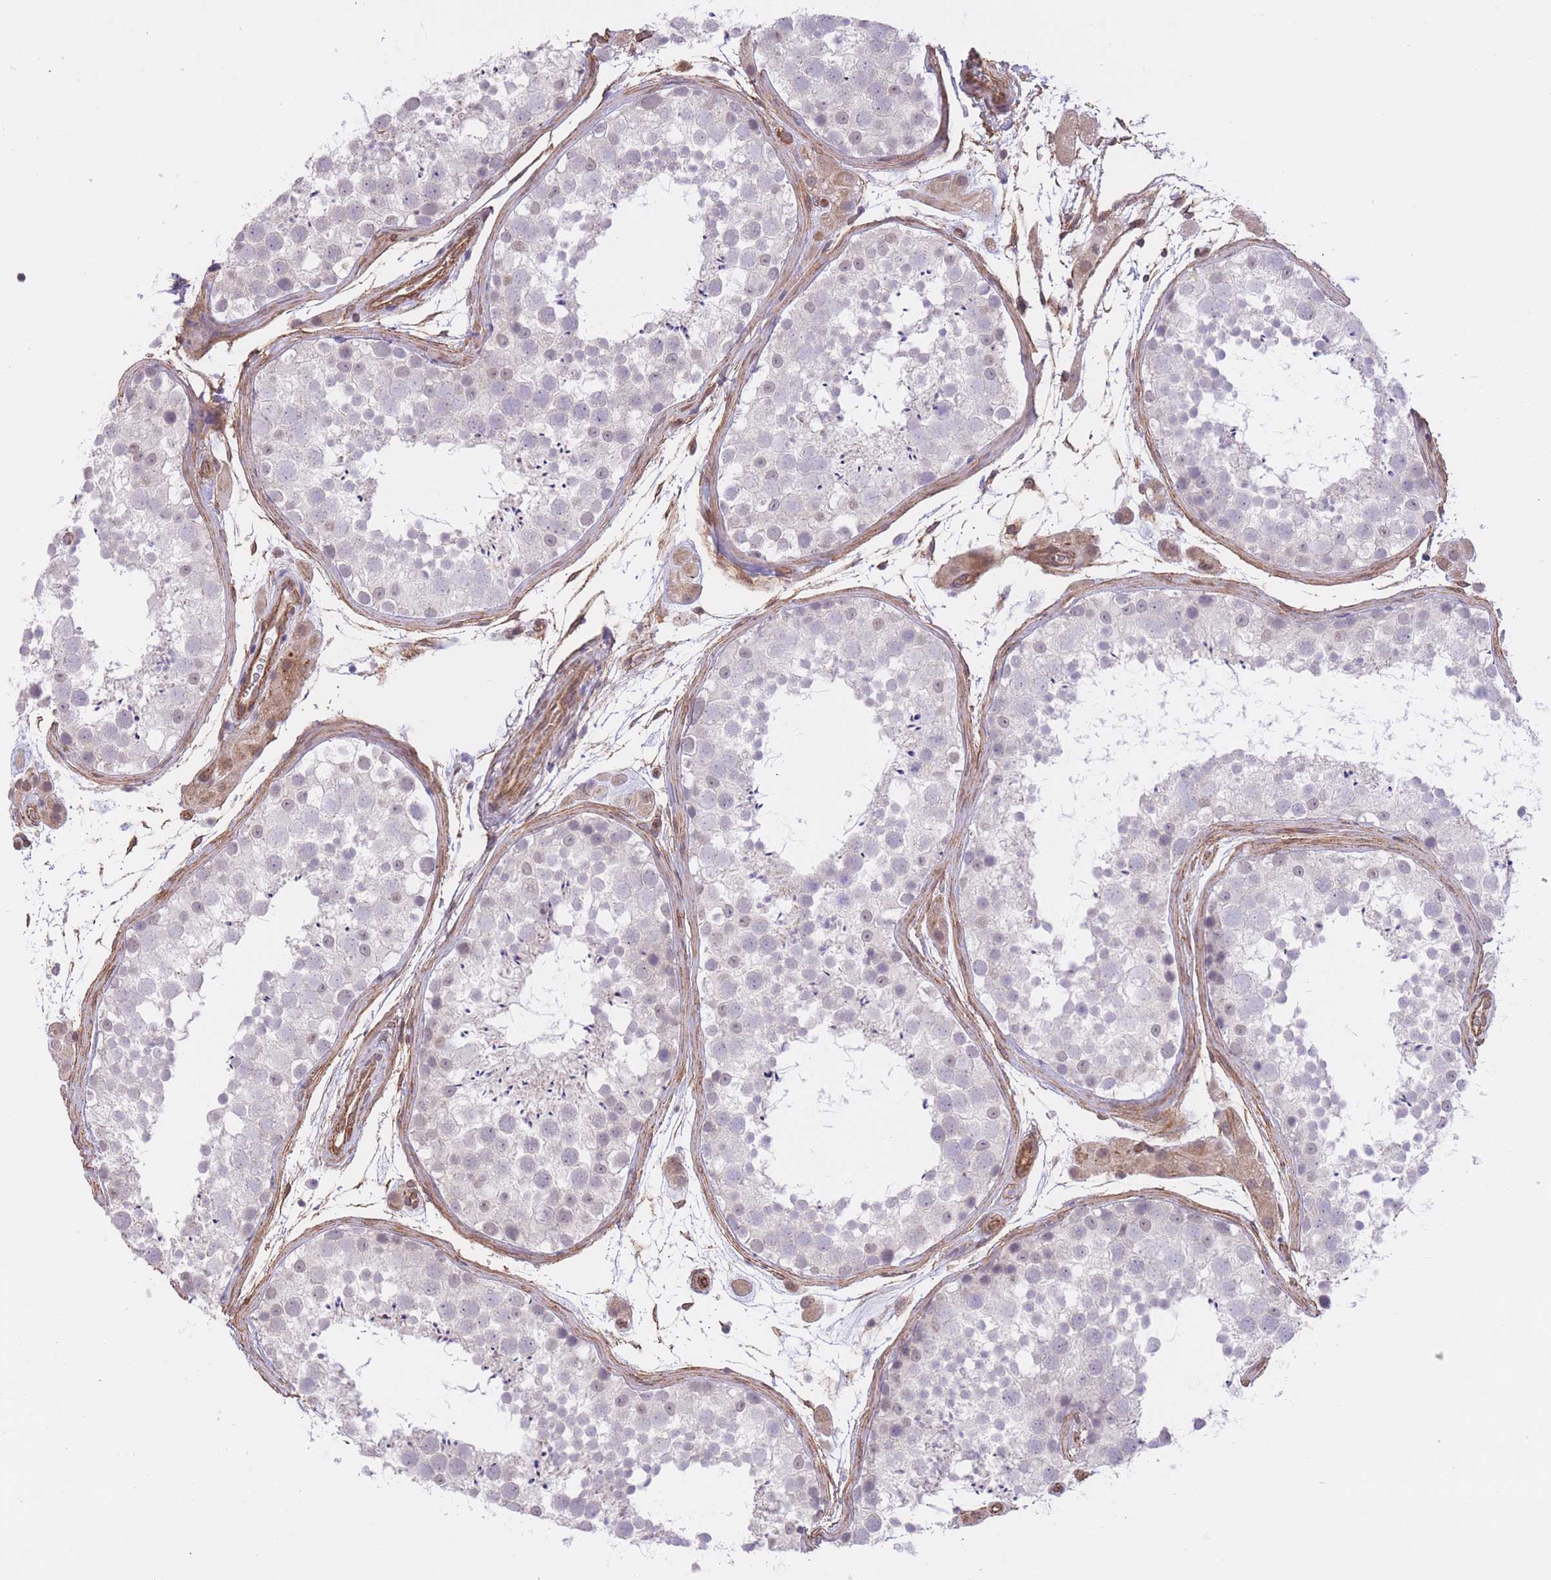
{"staining": {"intensity": "negative", "quantity": "none", "location": "none"}, "tissue": "testis", "cell_type": "Cells in seminiferous ducts", "image_type": "normal", "snomed": [{"axis": "morphology", "description": "Normal tissue, NOS"}, {"axis": "topography", "description": "Testis"}], "caption": "IHC photomicrograph of normal testis stained for a protein (brown), which exhibits no expression in cells in seminiferous ducts.", "gene": "QTRT1", "patient": {"sex": "male", "age": 41}}